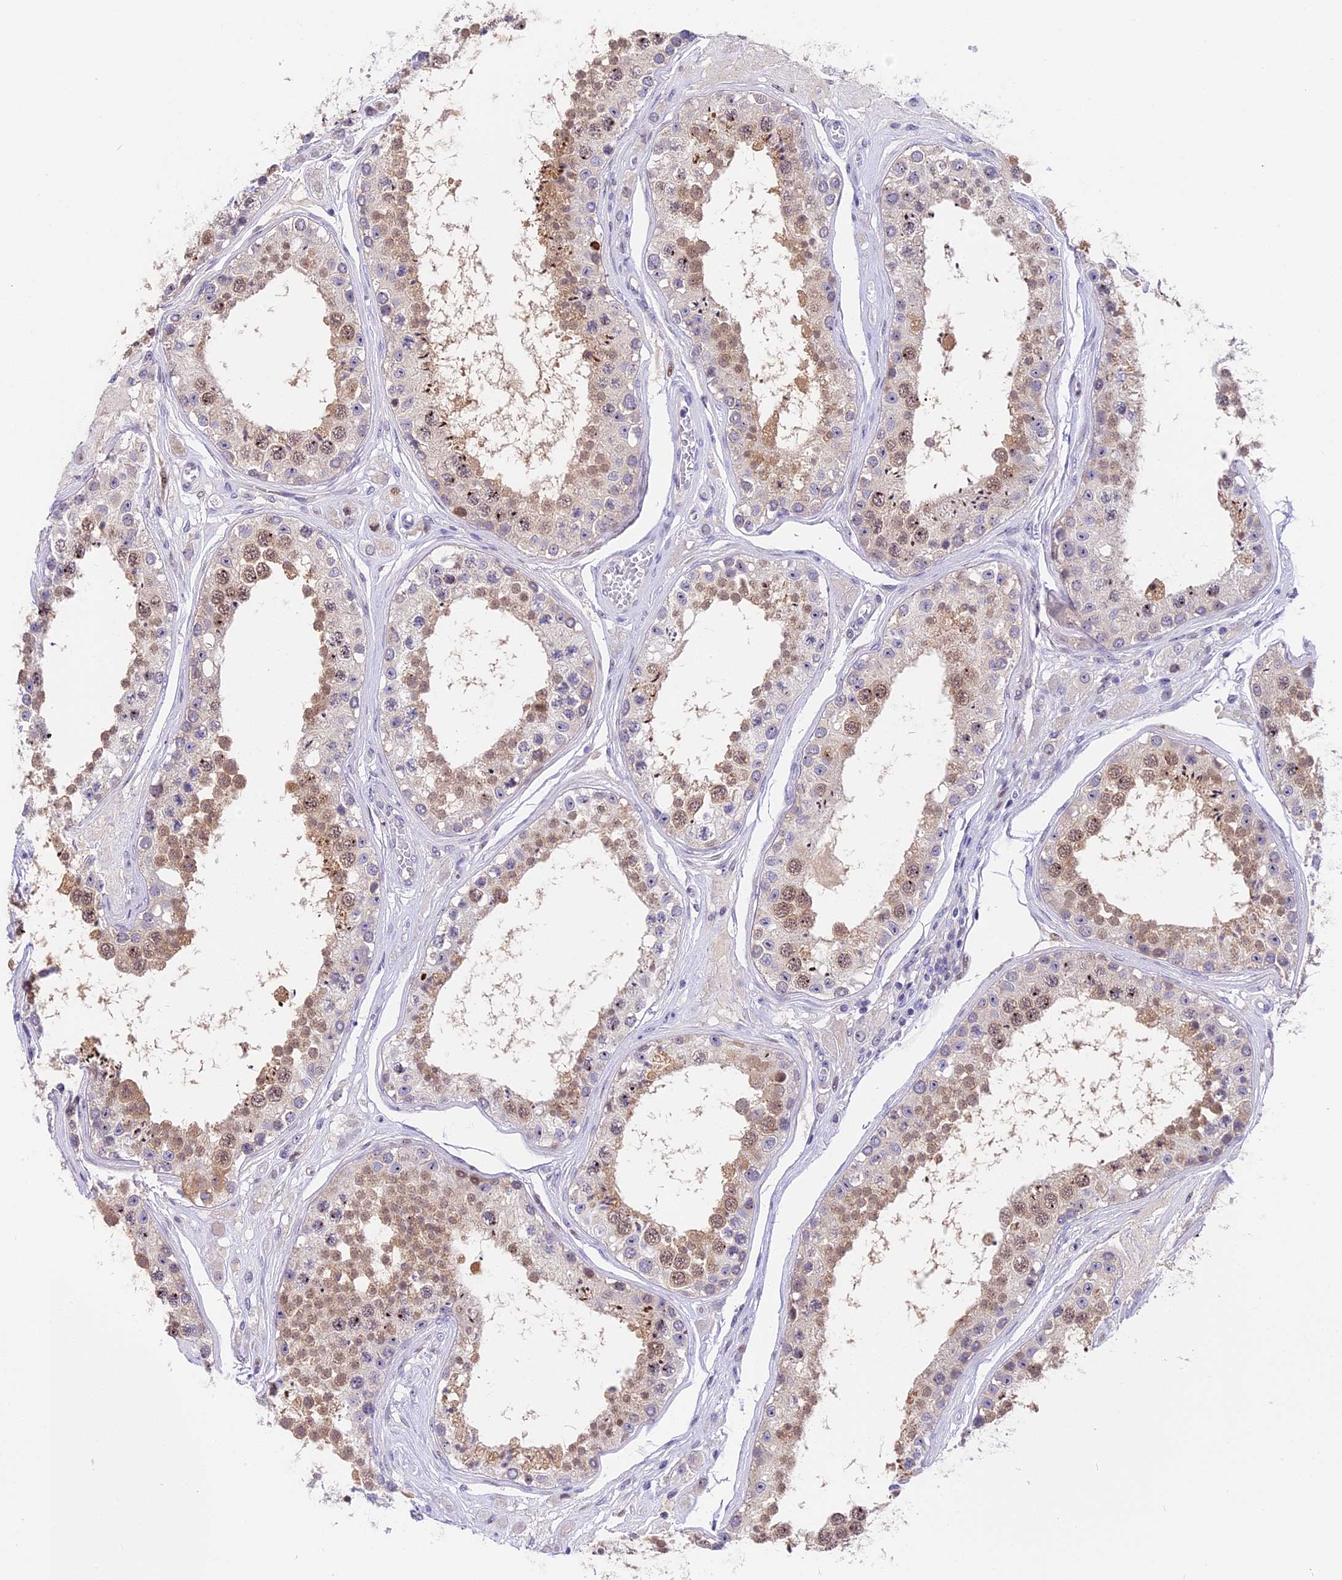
{"staining": {"intensity": "moderate", "quantity": "25%-75%", "location": "nuclear"}, "tissue": "testis", "cell_type": "Cells in seminiferous ducts", "image_type": "normal", "snomed": [{"axis": "morphology", "description": "Normal tissue, NOS"}, {"axis": "topography", "description": "Testis"}], "caption": "Immunohistochemical staining of benign testis reveals medium levels of moderate nuclear positivity in about 25%-75% of cells in seminiferous ducts.", "gene": "MIDN", "patient": {"sex": "male", "age": 25}}